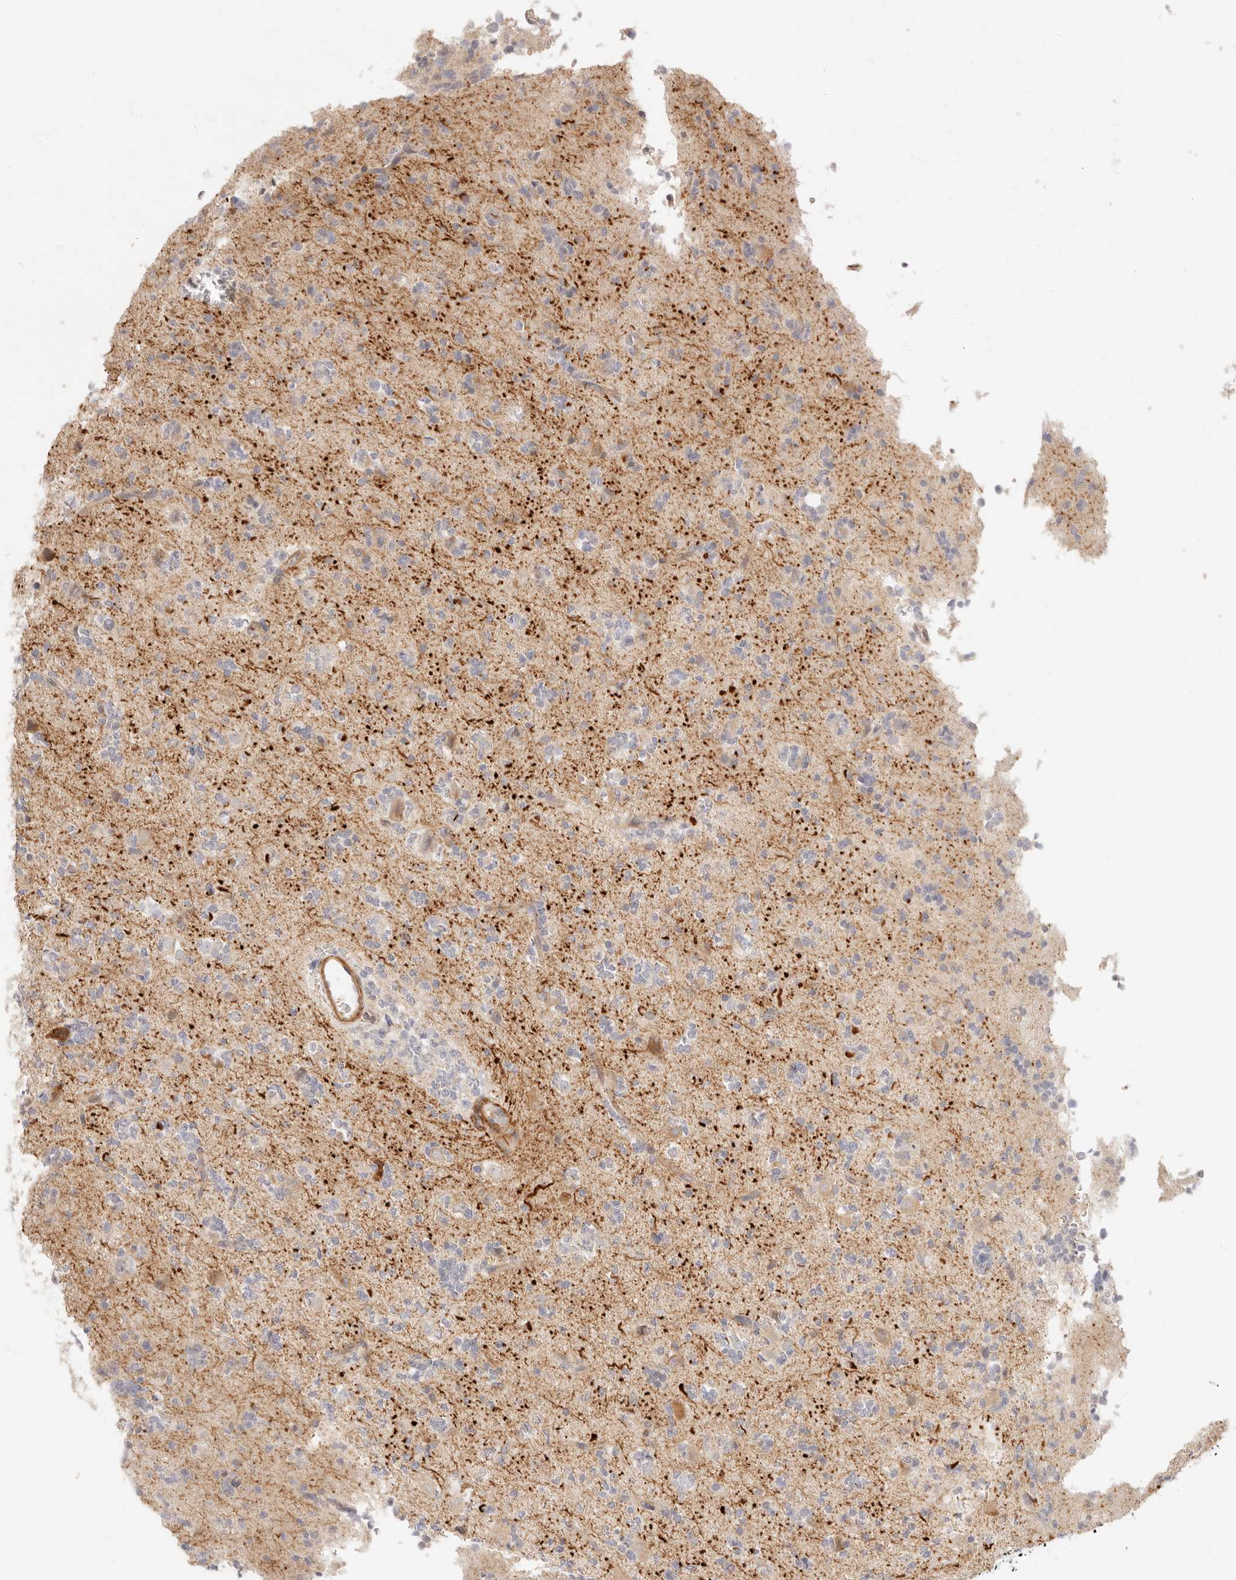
{"staining": {"intensity": "negative", "quantity": "none", "location": "none"}, "tissue": "glioma", "cell_type": "Tumor cells", "image_type": "cancer", "snomed": [{"axis": "morphology", "description": "Glioma, malignant, High grade"}, {"axis": "topography", "description": "Brain"}], "caption": "Micrograph shows no protein positivity in tumor cells of glioma tissue.", "gene": "UBXN10", "patient": {"sex": "female", "age": 62}}